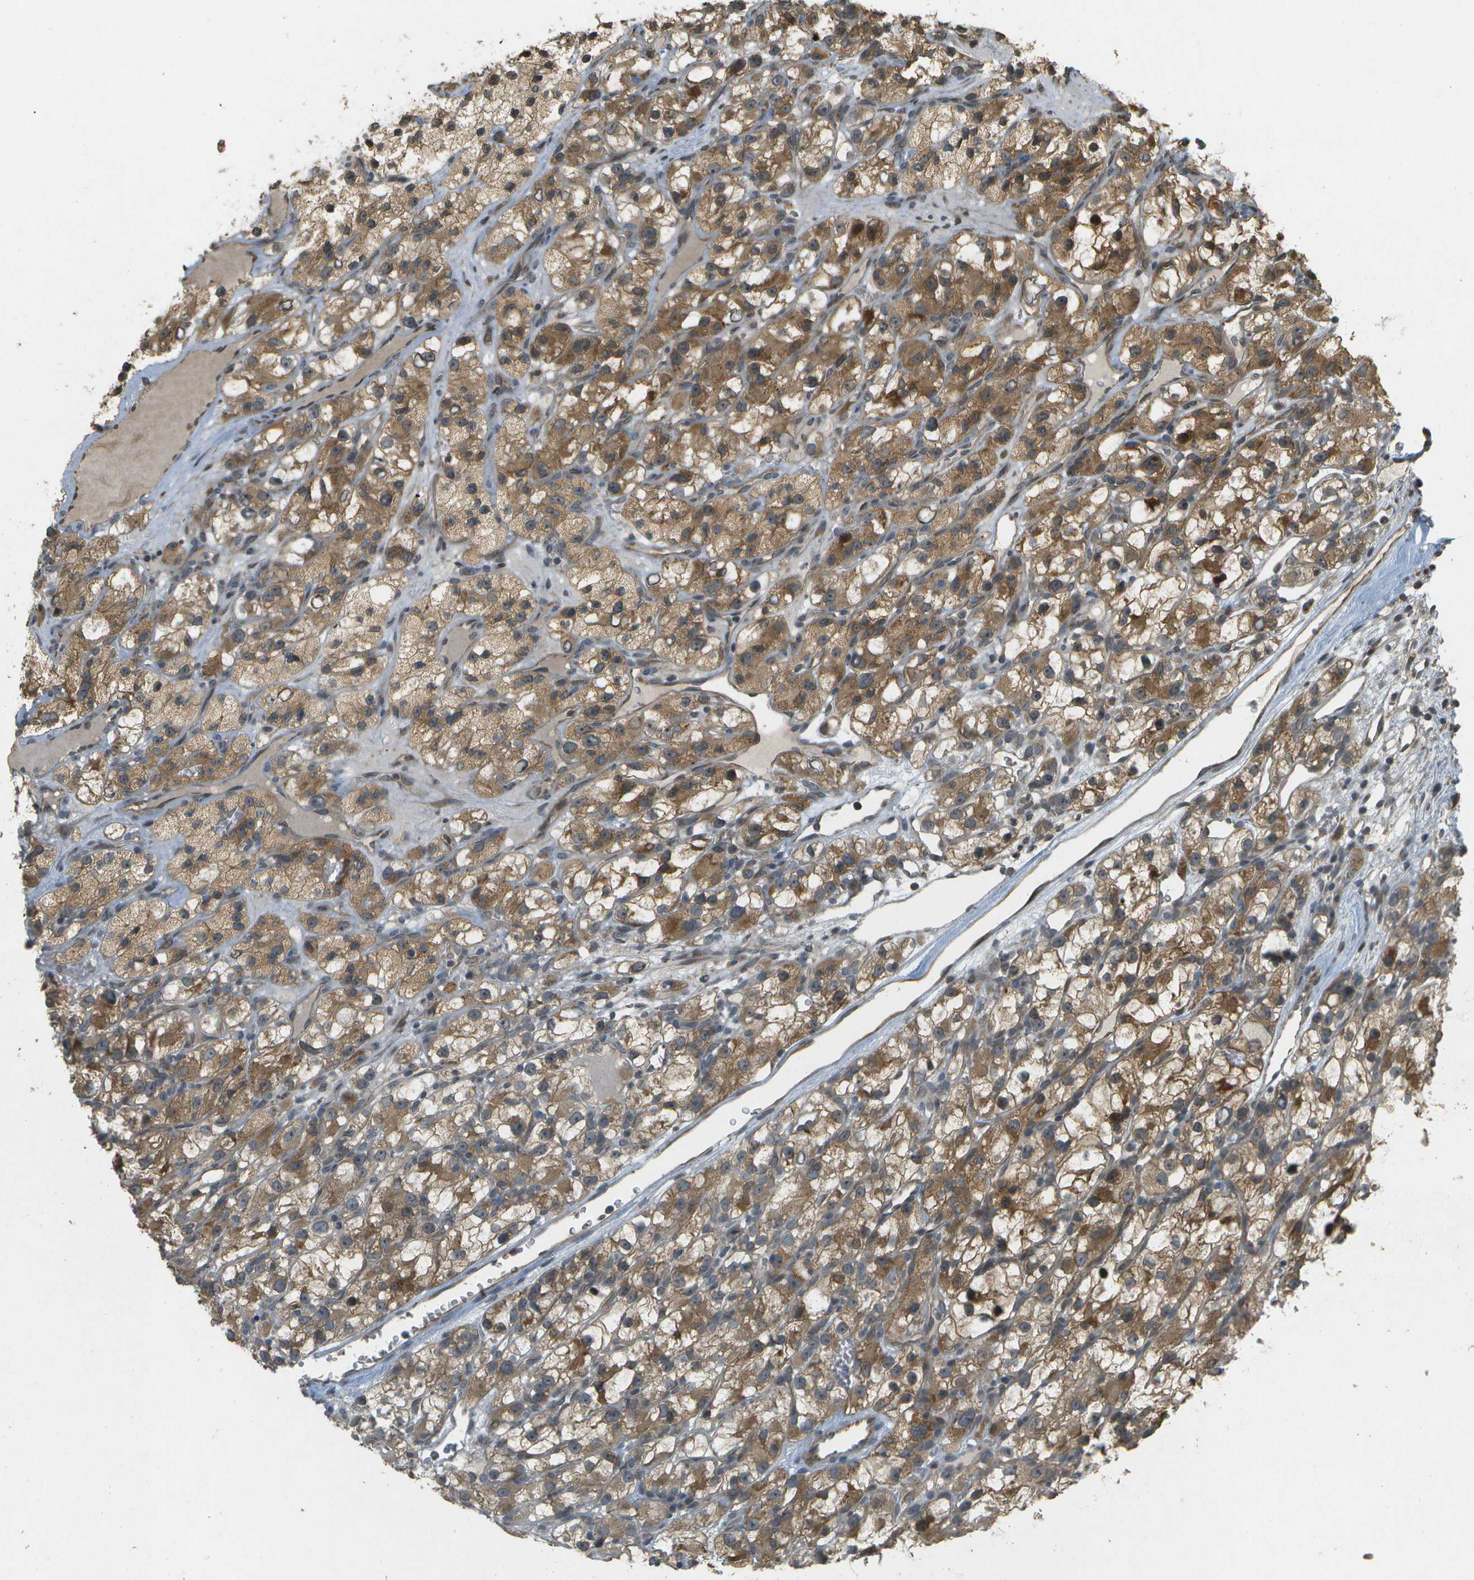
{"staining": {"intensity": "moderate", "quantity": "25%-75%", "location": "cytoplasmic/membranous"}, "tissue": "renal cancer", "cell_type": "Tumor cells", "image_type": "cancer", "snomed": [{"axis": "morphology", "description": "Adenocarcinoma, NOS"}, {"axis": "topography", "description": "Kidney"}], "caption": "A micrograph showing moderate cytoplasmic/membranous positivity in approximately 25%-75% of tumor cells in renal cancer (adenocarcinoma), as visualized by brown immunohistochemical staining.", "gene": "RAB21", "patient": {"sex": "female", "age": 57}}